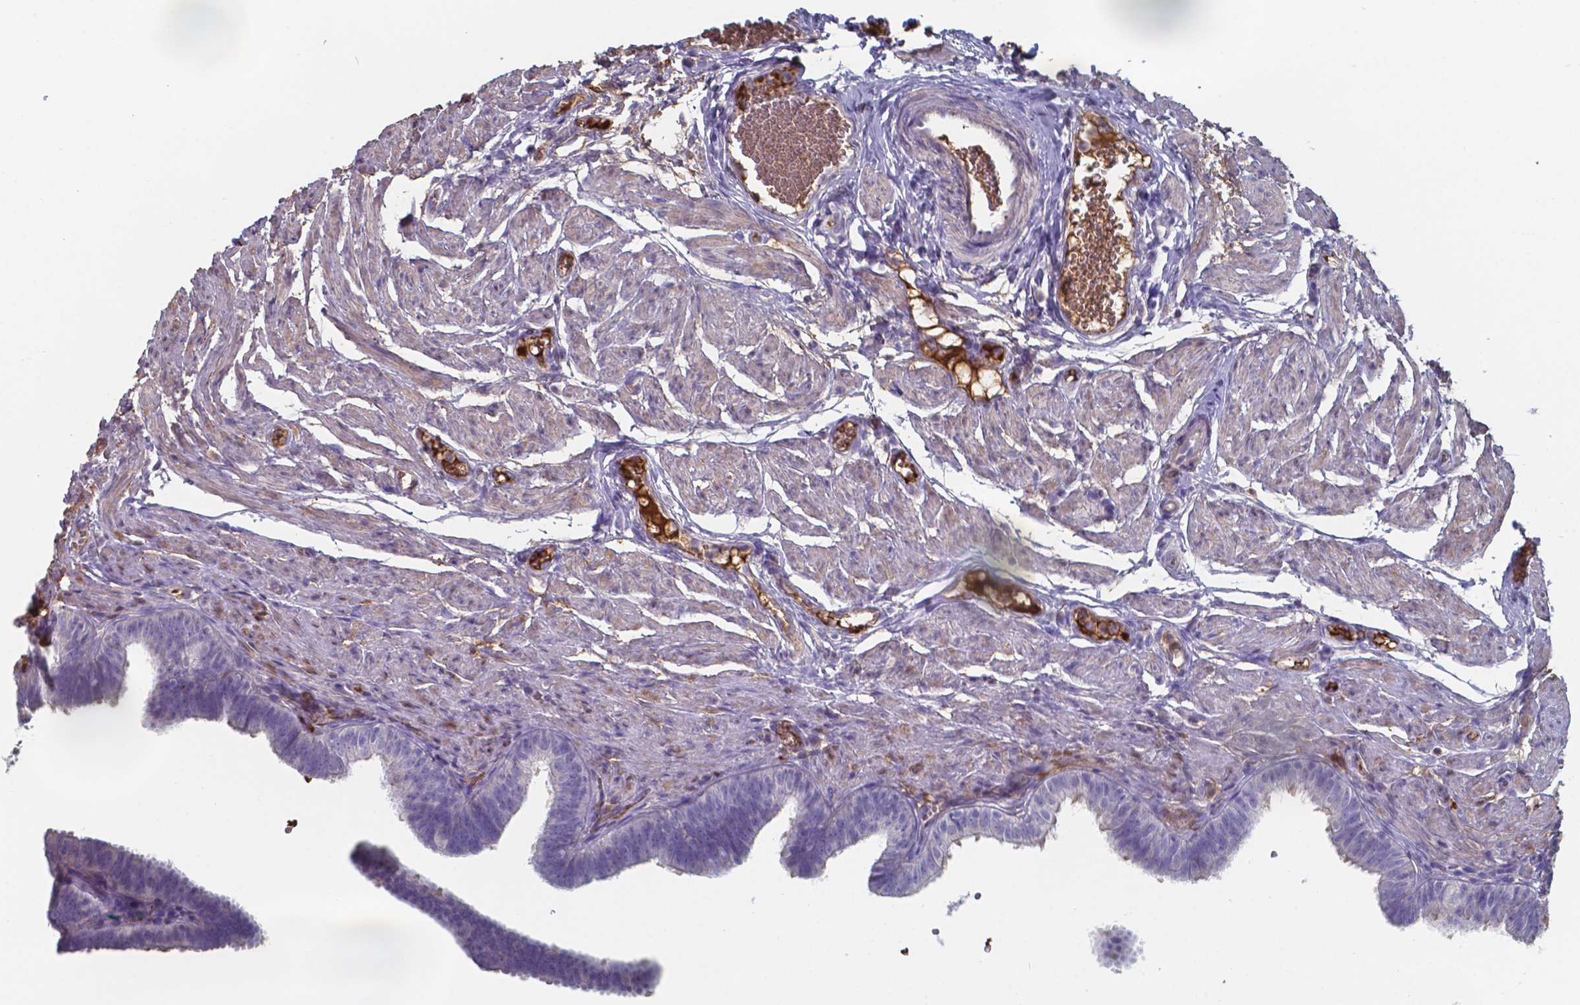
{"staining": {"intensity": "negative", "quantity": "none", "location": "none"}, "tissue": "fallopian tube", "cell_type": "Glandular cells", "image_type": "normal", "snomed": [{"axis": "morphology", "description": "Normal tissue, NOS"}, {"axis": "topography", "description": "Fallopian tube"}], "caption": "DAB (3,3'-diaminobenzidine) immunohistochemical staining of normal human fallopian tube demonstrates no significant positivity in glandular cells. (Immunohistochemistry, brightfield microscopy, high magnification).", "gene": "BTBD17", "patient": {"sex": "female", "age": 25}}